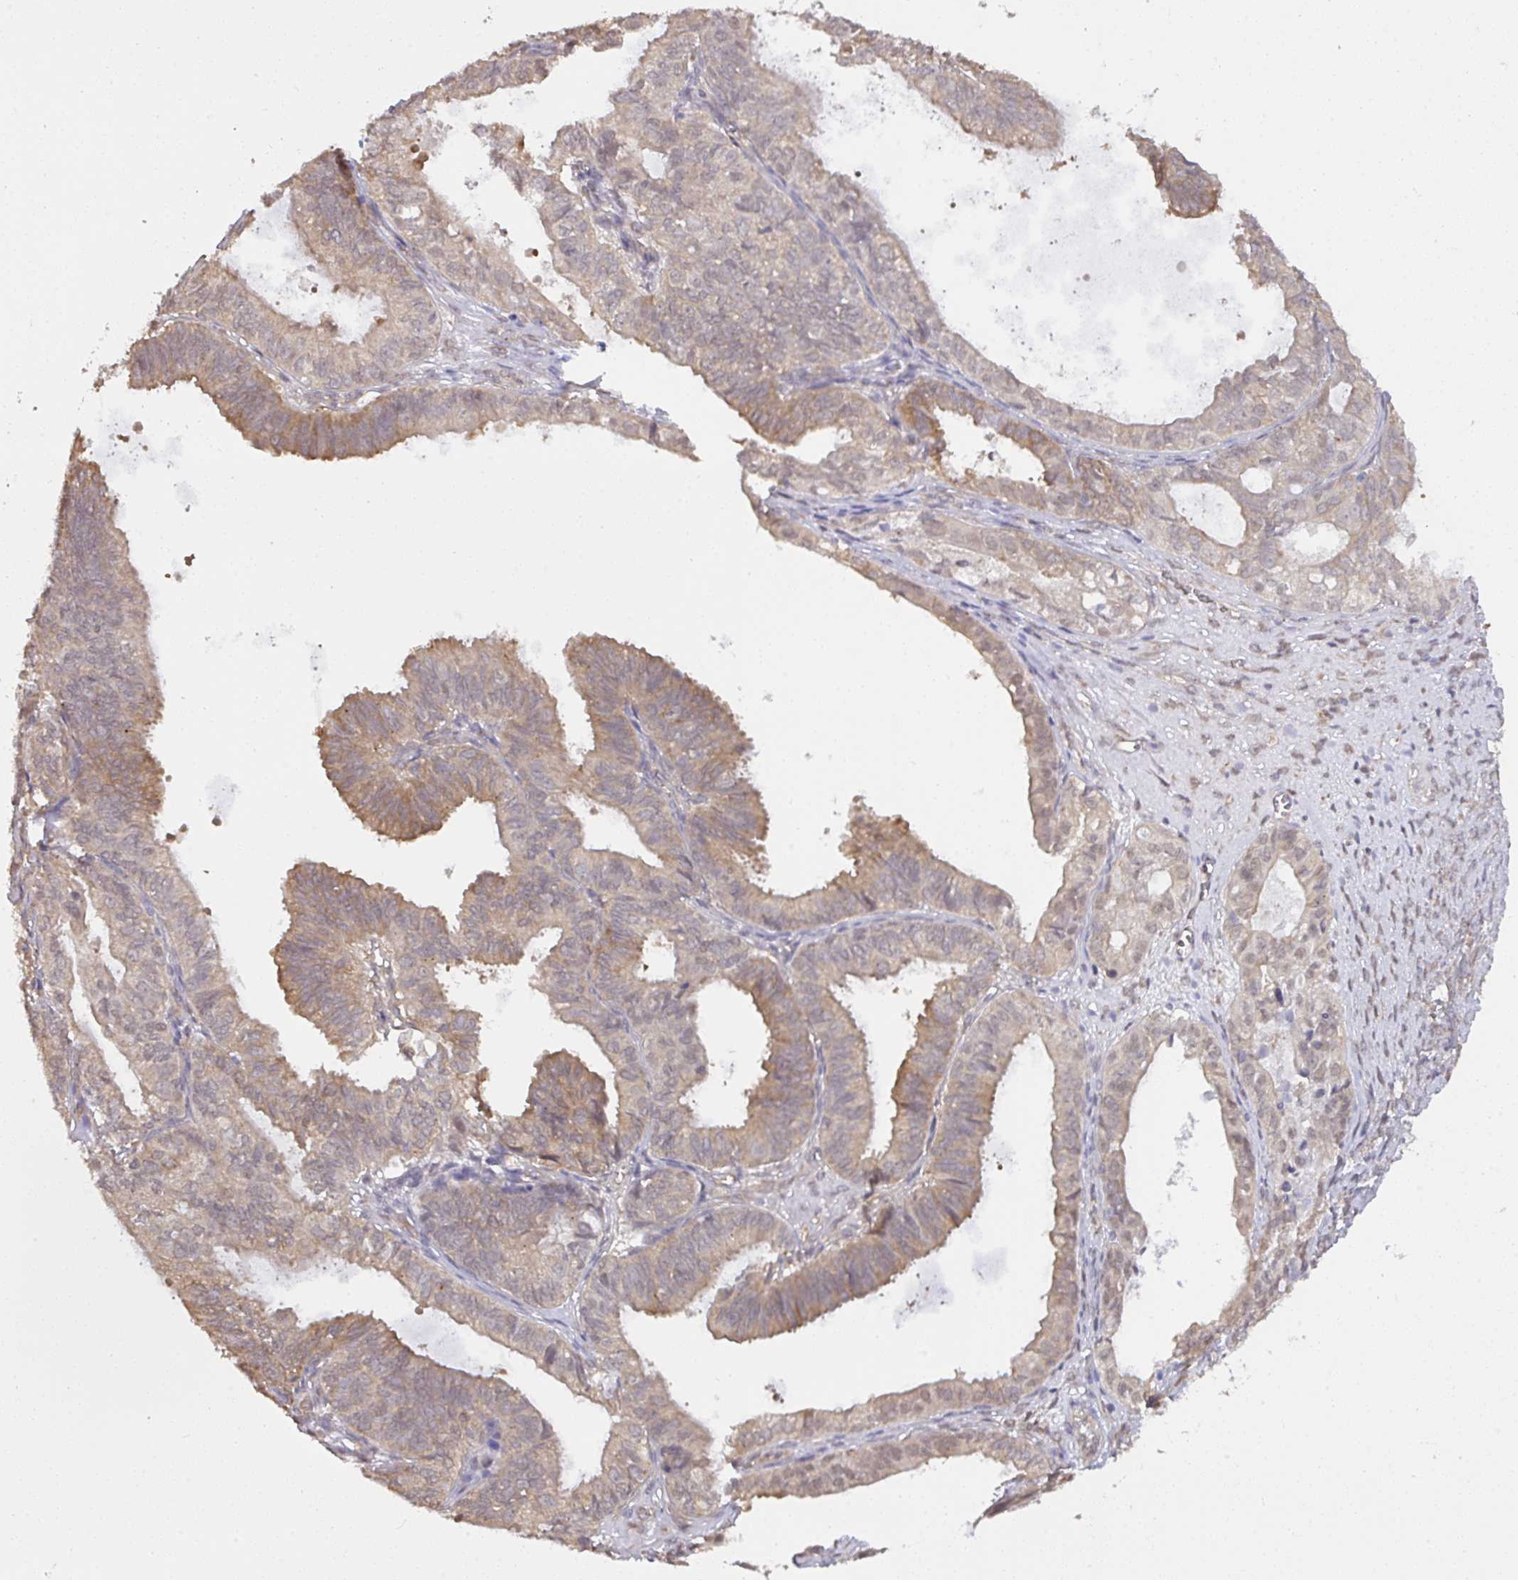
{"staining": {"intensity": "weak", "quantity": "25%-75%", "location": "cytoplasmic/membranous"}, "tissue": "ovarian cancer", "cell_type": "Tumor cells", "image_type": "cancer", "snomed": [{"axis": "morphology", "description": "Carcinoma, endometroid"}, {"axis": "topography", "description": "Ovary"}], "caption": "Human ovarian cancer (endometroid carcinoma) stained for a protein (brown) reveals weak cytoplasmic/membranous positive positivity in about 25%-75% of tumor cells.", "gene": "C12orf57", "patient": {"sex": "female", "age": 64}}